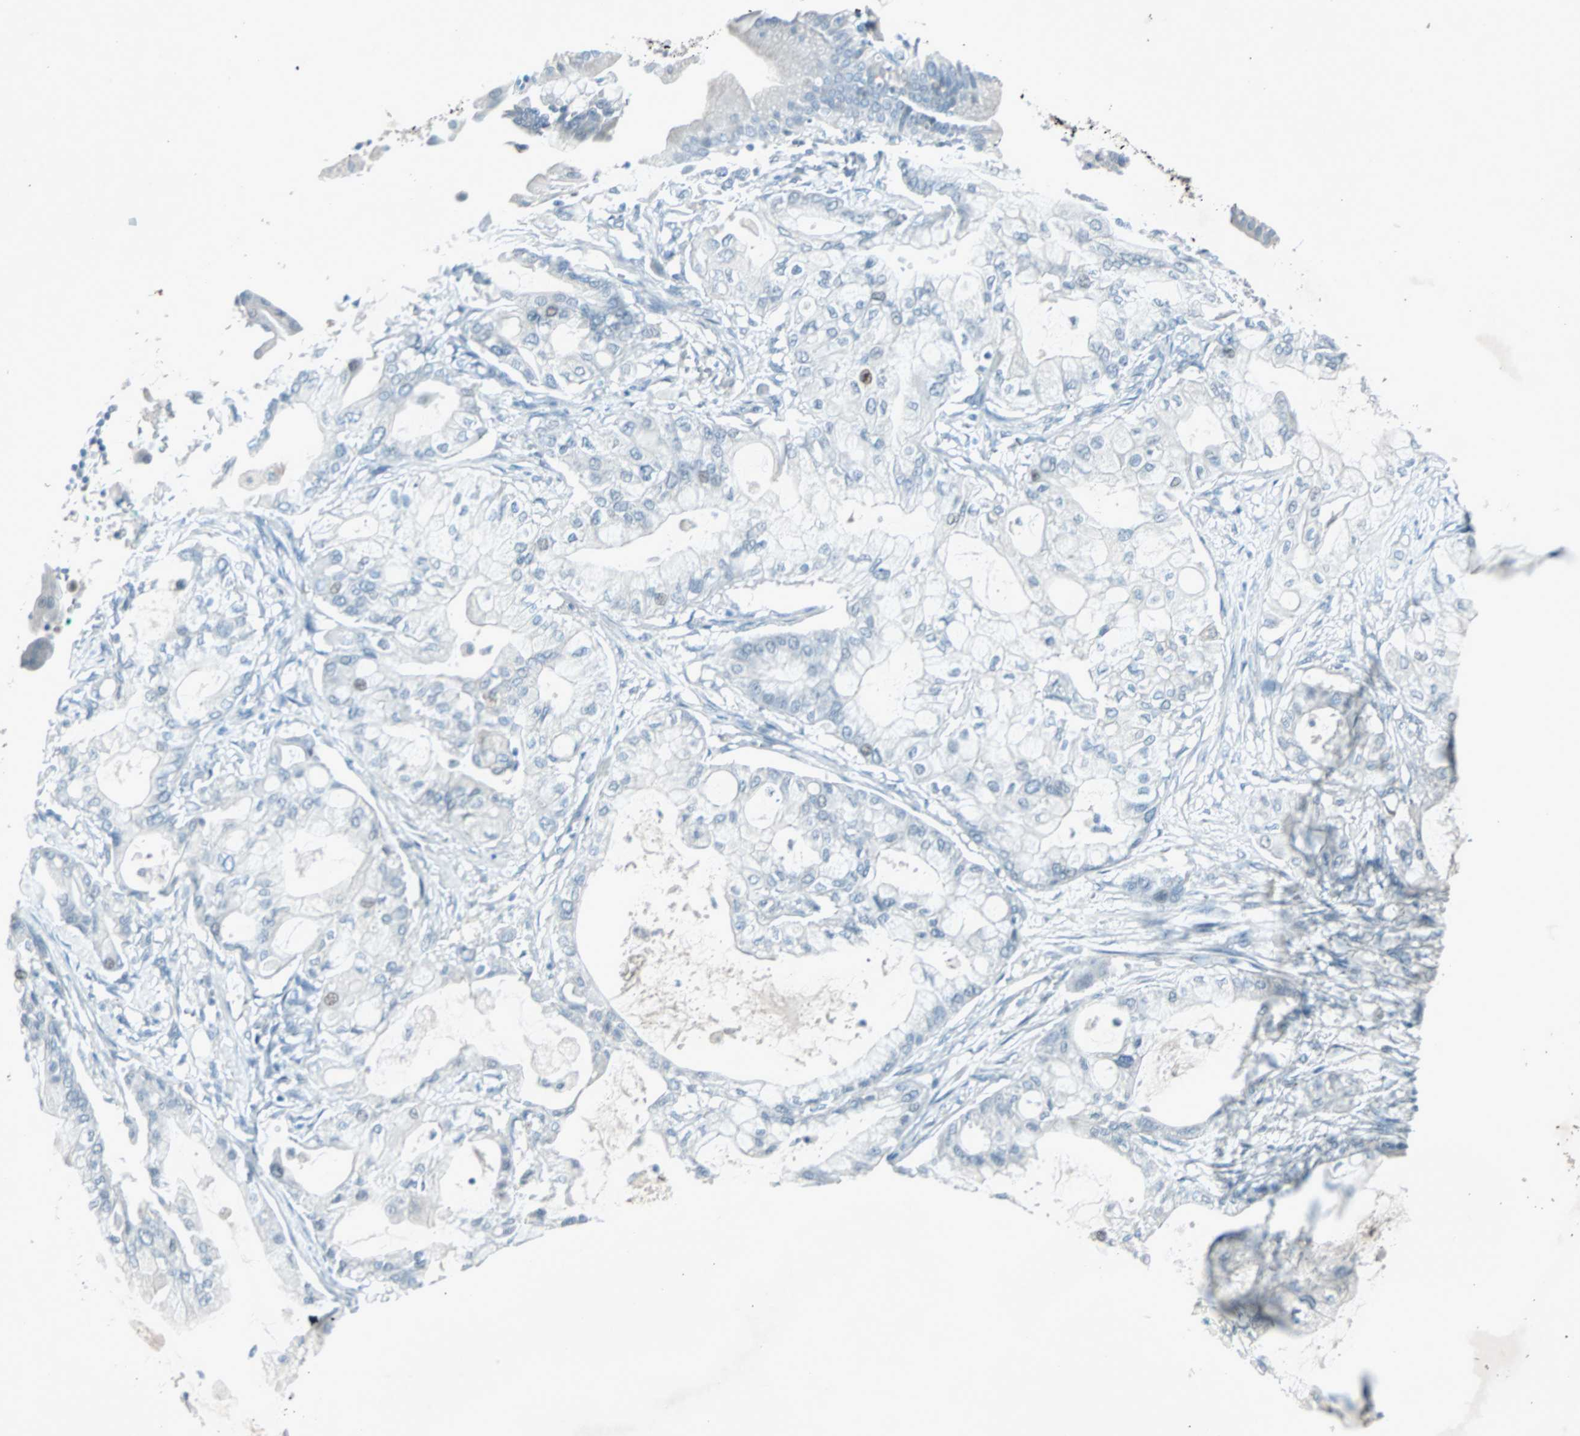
{"staining": {"intensity": "negative", "quantity": "none", "location": "none"}, "tissue": "pancreatic cancer", "cell_type": "Tumor cells", "image_type": "cancer", "snomed": [{"axis": "morphology", "description": "Adenocarcinoma, NOS"}, {"axis": "morphology", "description": "Adenocarcinoma, metastatic, NOS"}, {"axis": "topography", "description": "Lymph node"}, {"axis": "topography", "description": "Pancreas"}, {"axis": "topography", "description": "Duodenum"}], "caption": "Tumor cells are negative for brown protein staining in pancreatic adenocarcinoma.", "gene": "LANCL3", "patient": {"sex": "female", "age": 64}}